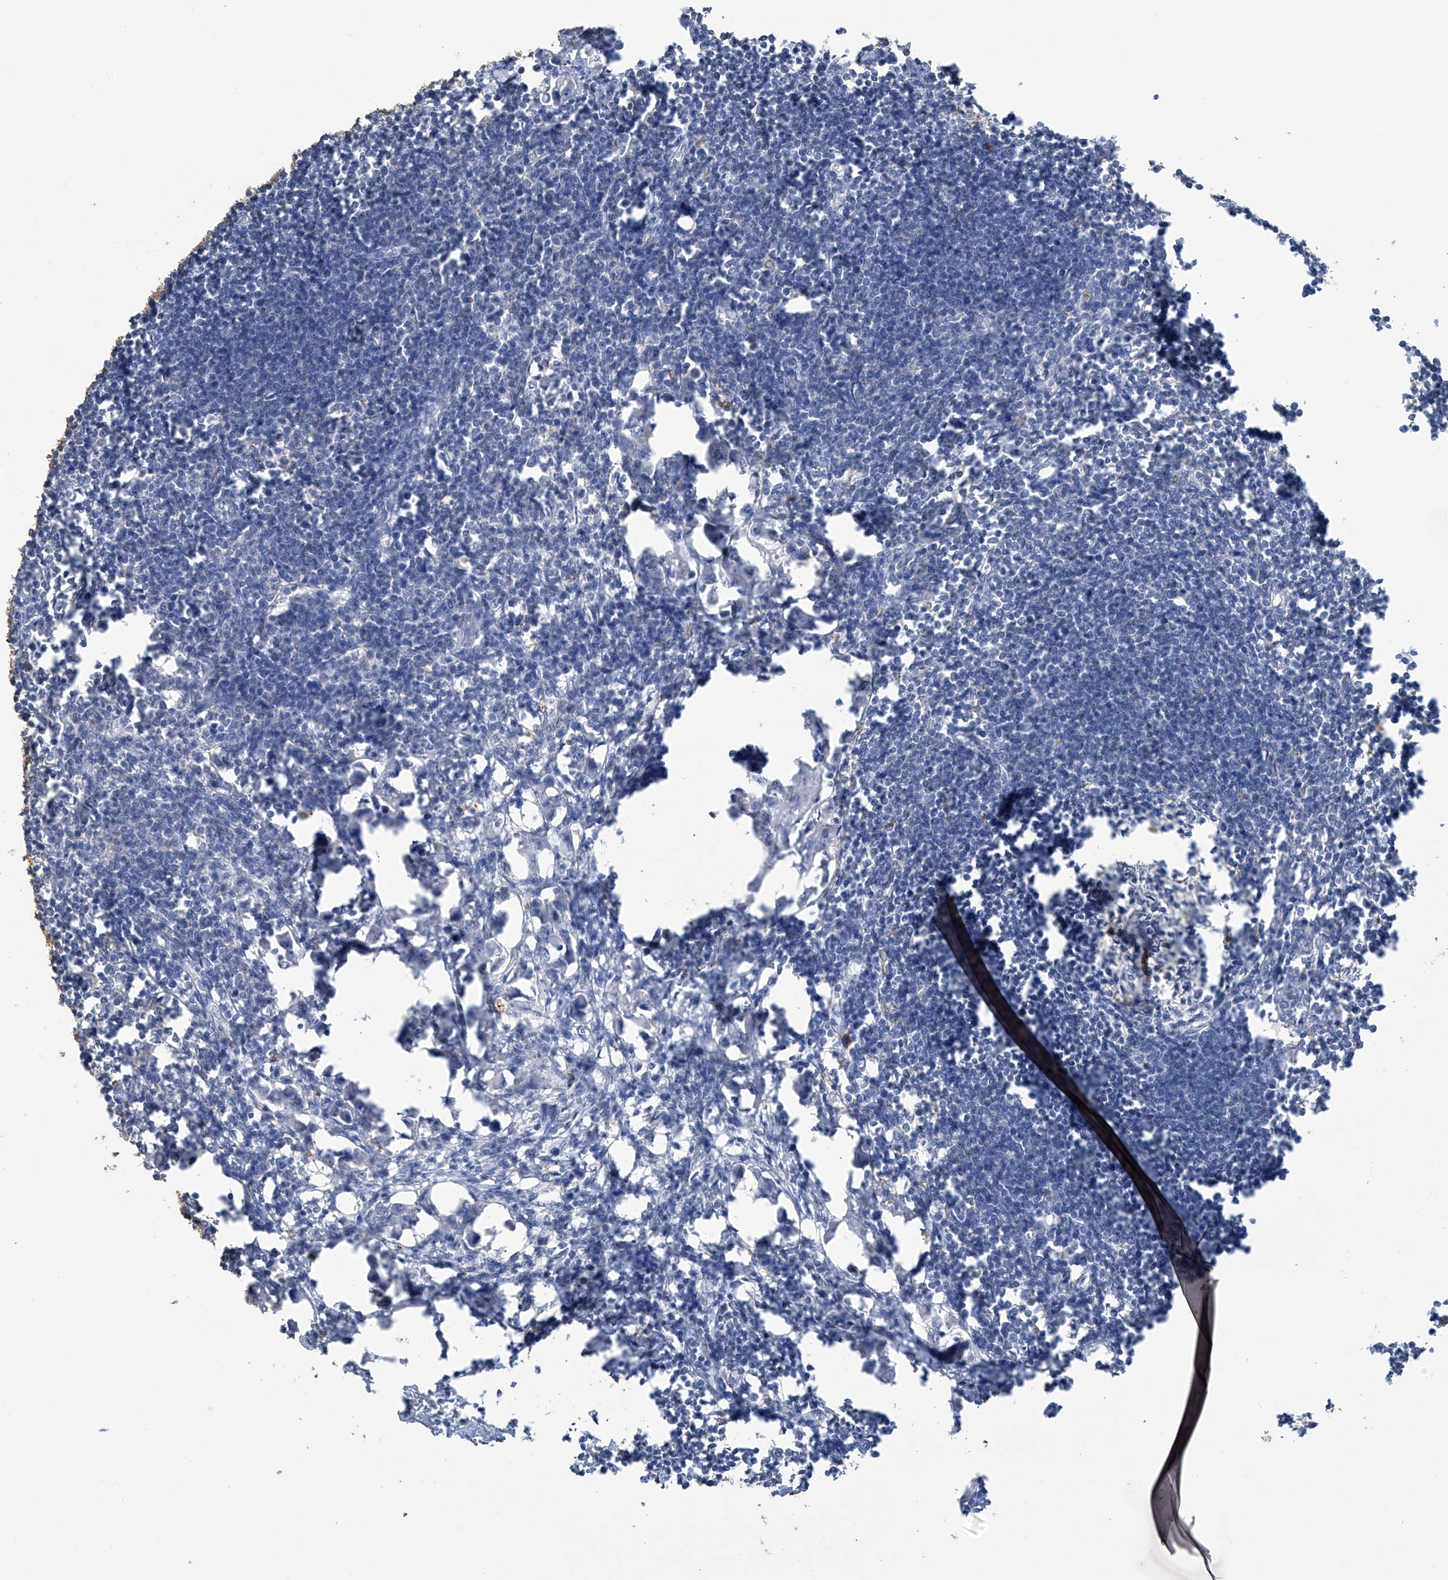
{"staining": {"intensity": "negative", "quantity": "none", "location": "none"}, "tissue": "lymph node", "cell_type": "Germinal center cells", "image_type": "normal", "snomed": [{"axis": "morphology", "description": "Normal tissue, NOS"}, {"axis": "morphology", "description": "Malignant melanoma, Metastatic site"}, {"axis": "topography", "description": "Lymph node"}], "caption": "Immunohistochemical staining of unremarkable human lymph node reveals no significant expression in germinal center cells.", "gene": "OGT", "patient": {"sex": "male", "age": 41}}